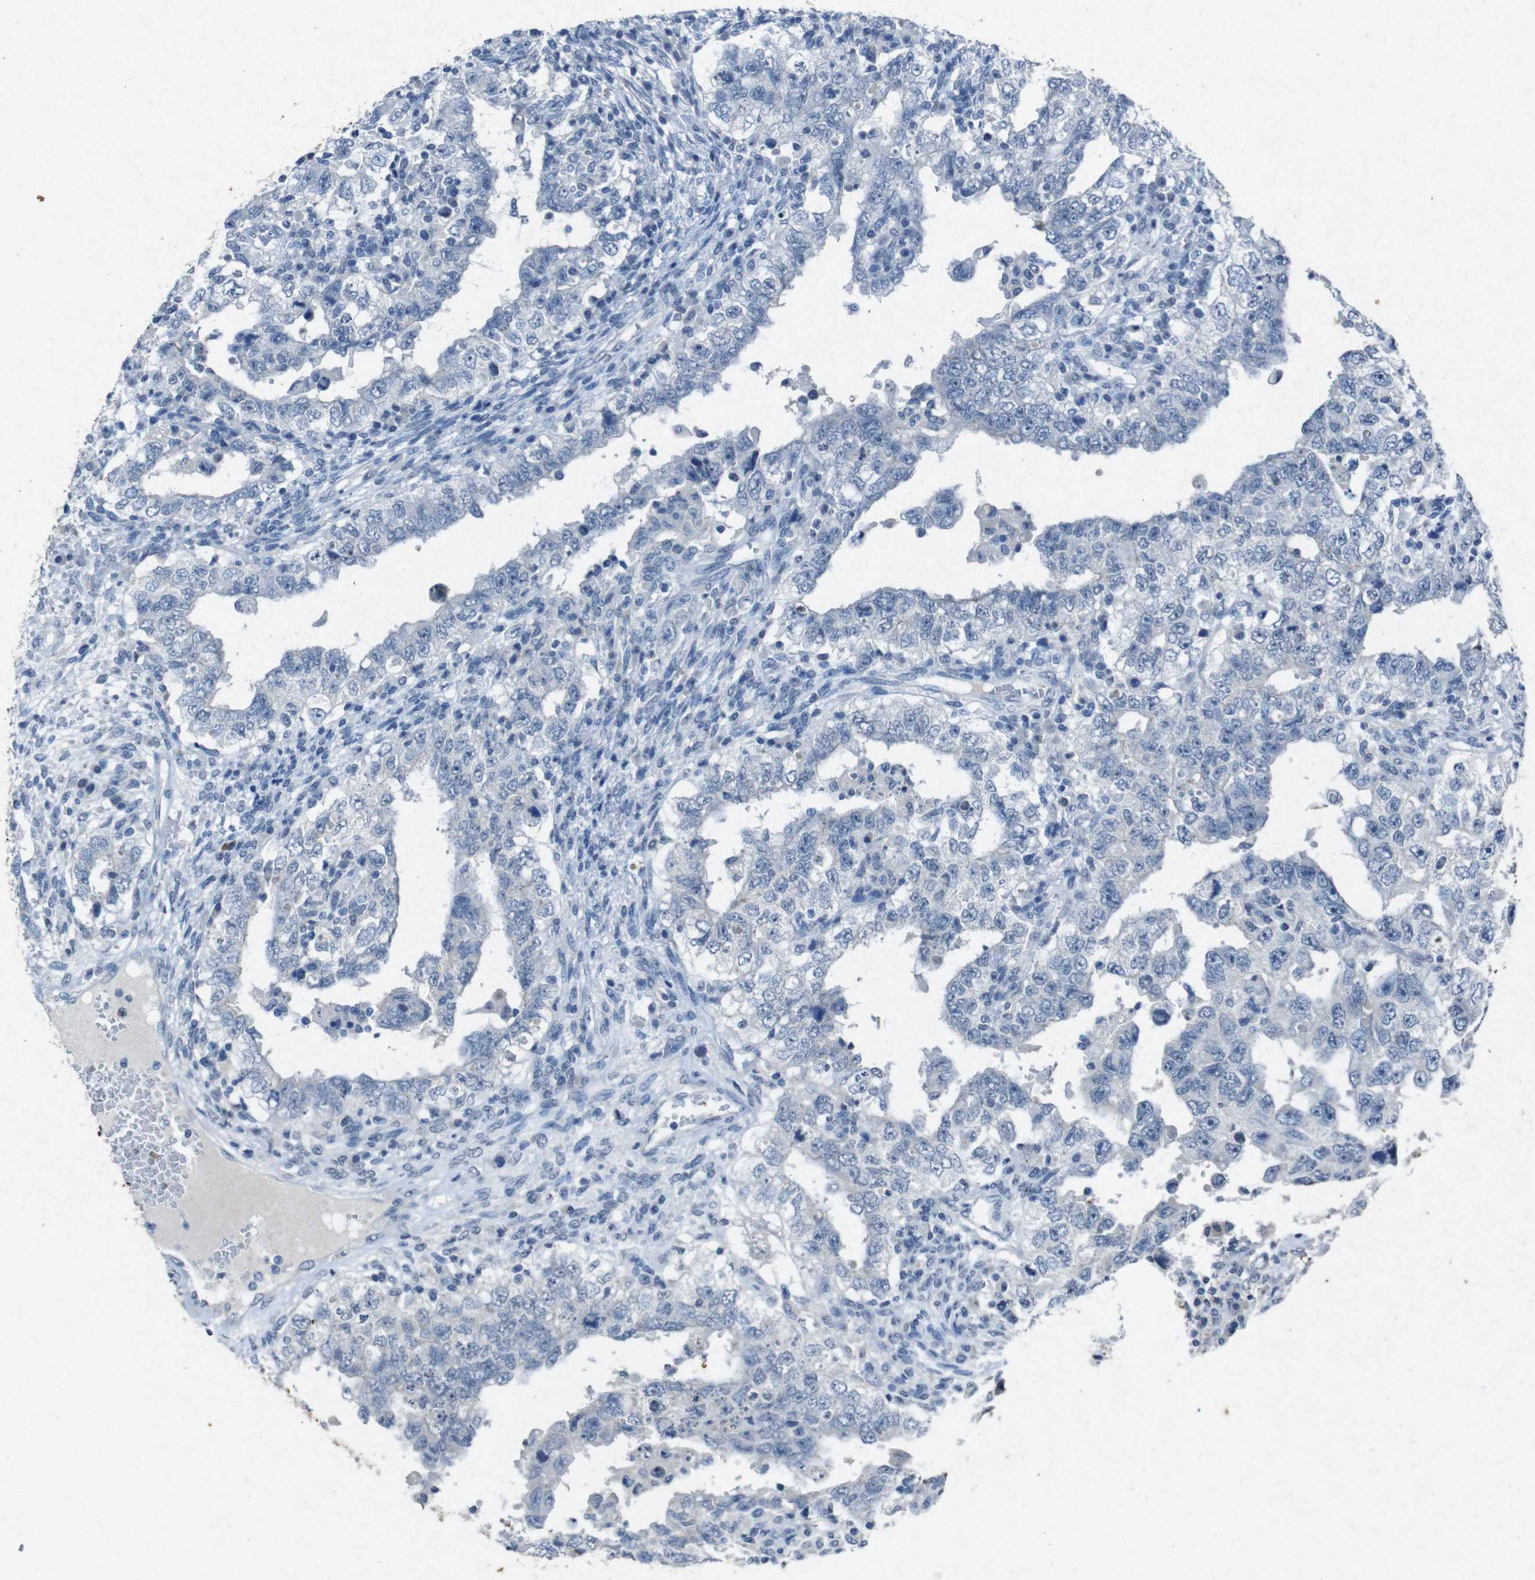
{"staining": {"intensity": "negative", "quantity": "none", "location": "none"}, "tissue": "testis cancer", "cell_type": "Tumor cells", "image_type": "cancer", "snomed": [{"axis": "morphology", "description": "Carcinoma, Embryonal, NOS"}, {"axis": "topography", "description": "Testis"}], "caption": "Tumor cells are negative for protein expression in human testis embryonal carcinoma. (DAB (3,3'-diaminobenzidine) immunohistochemistry, high magnification).", "gene": "STBD1", "patient": {"sex": "male", "age": 26}}